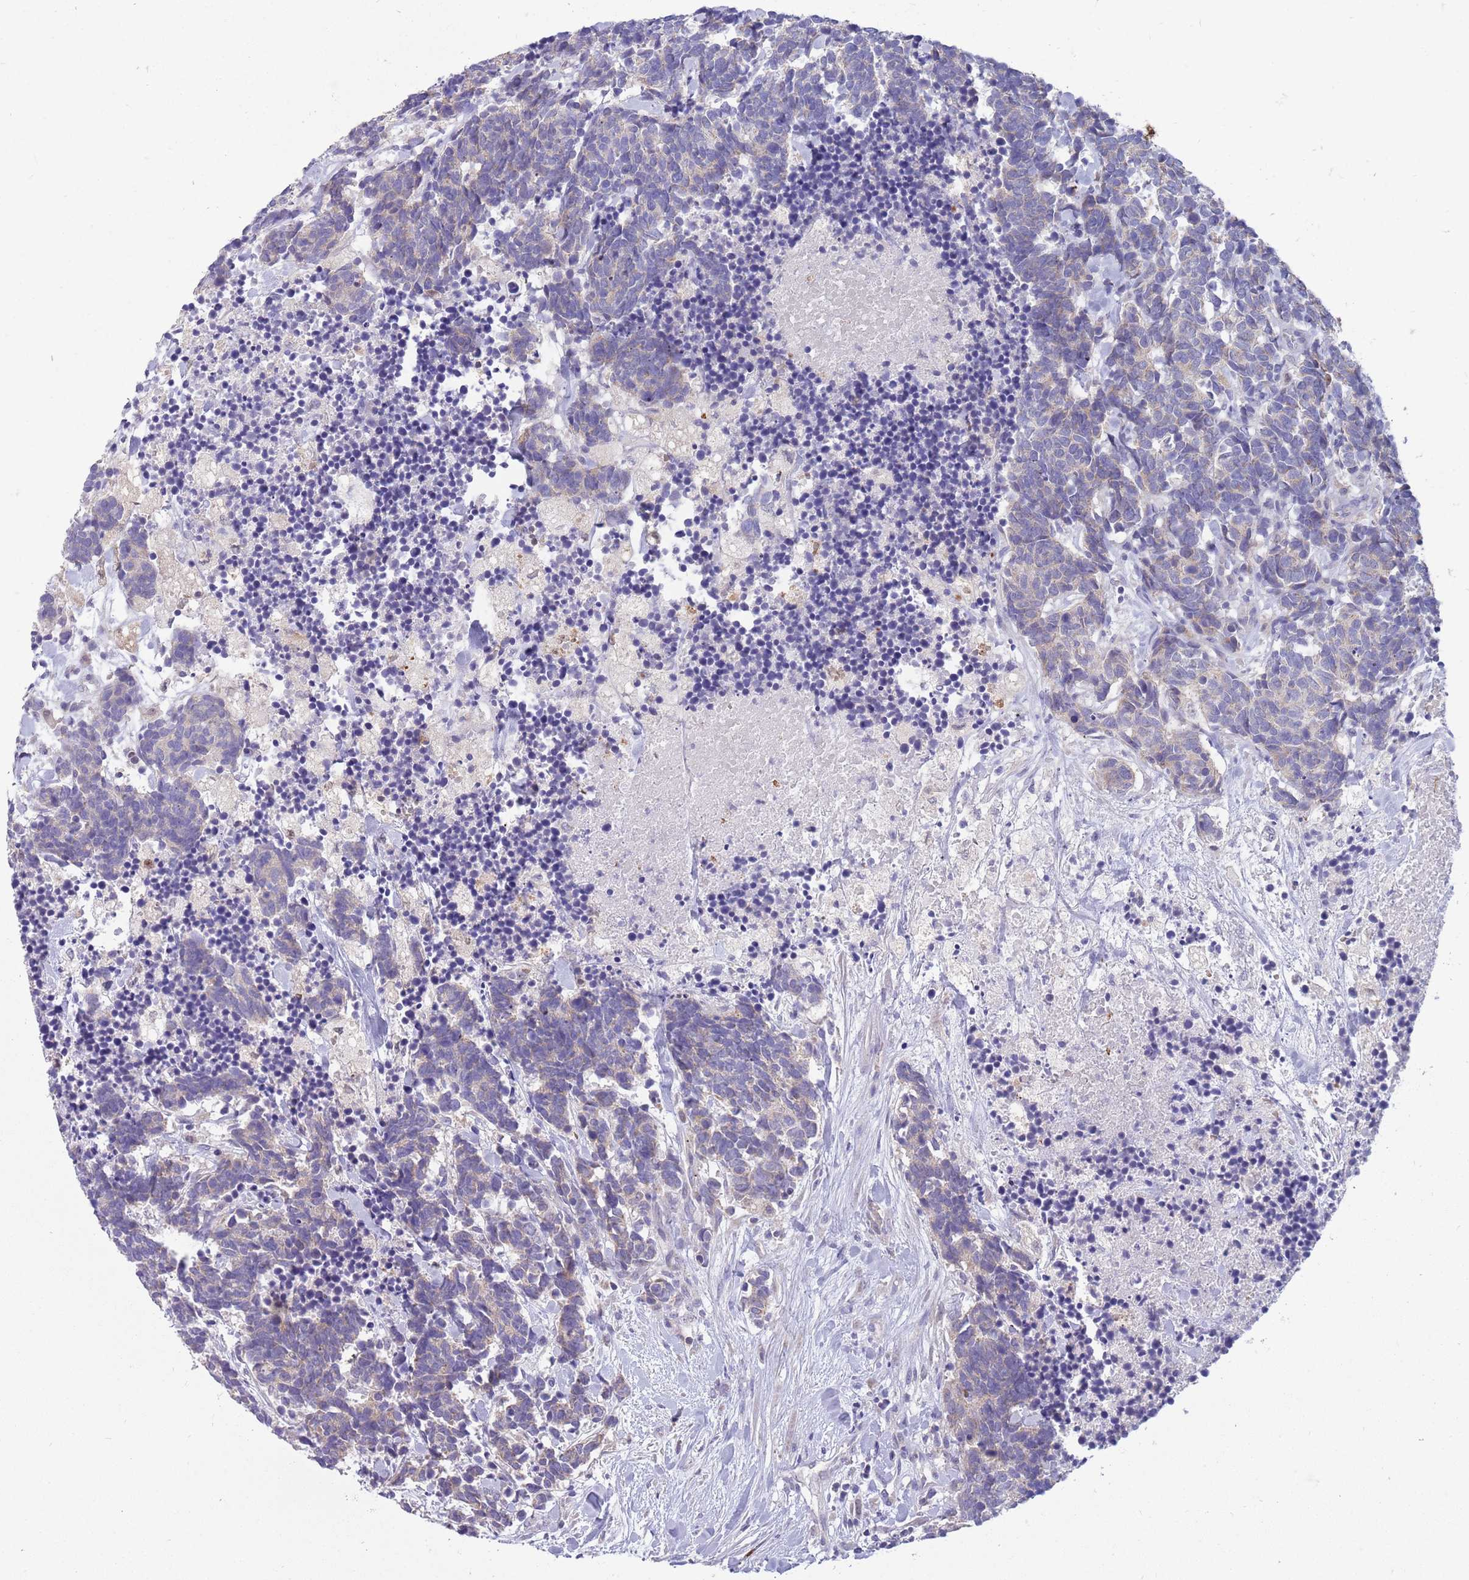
{"staining": {"intensity": "weak", "quantity": "<25%", "location": "cytoplasmic/membranous"}, "tissue": "carcinoid", "cell_type": "Tumor cells", "image_type": "cancer", "snomed": [{"axis": "morphology", "description": "Carcinoma, NOS"}, {"axis": "morphology", "description": "Carcinoid, malignant, NOS"}, {"axis": "topography", "description": "Prostate"}], "caption": "The photomicrograph demonstrates no significant positivity in tumor cells of carcinoma.", "gene": "DDHD1", "patient": {"sex": "male", "age": 57}}